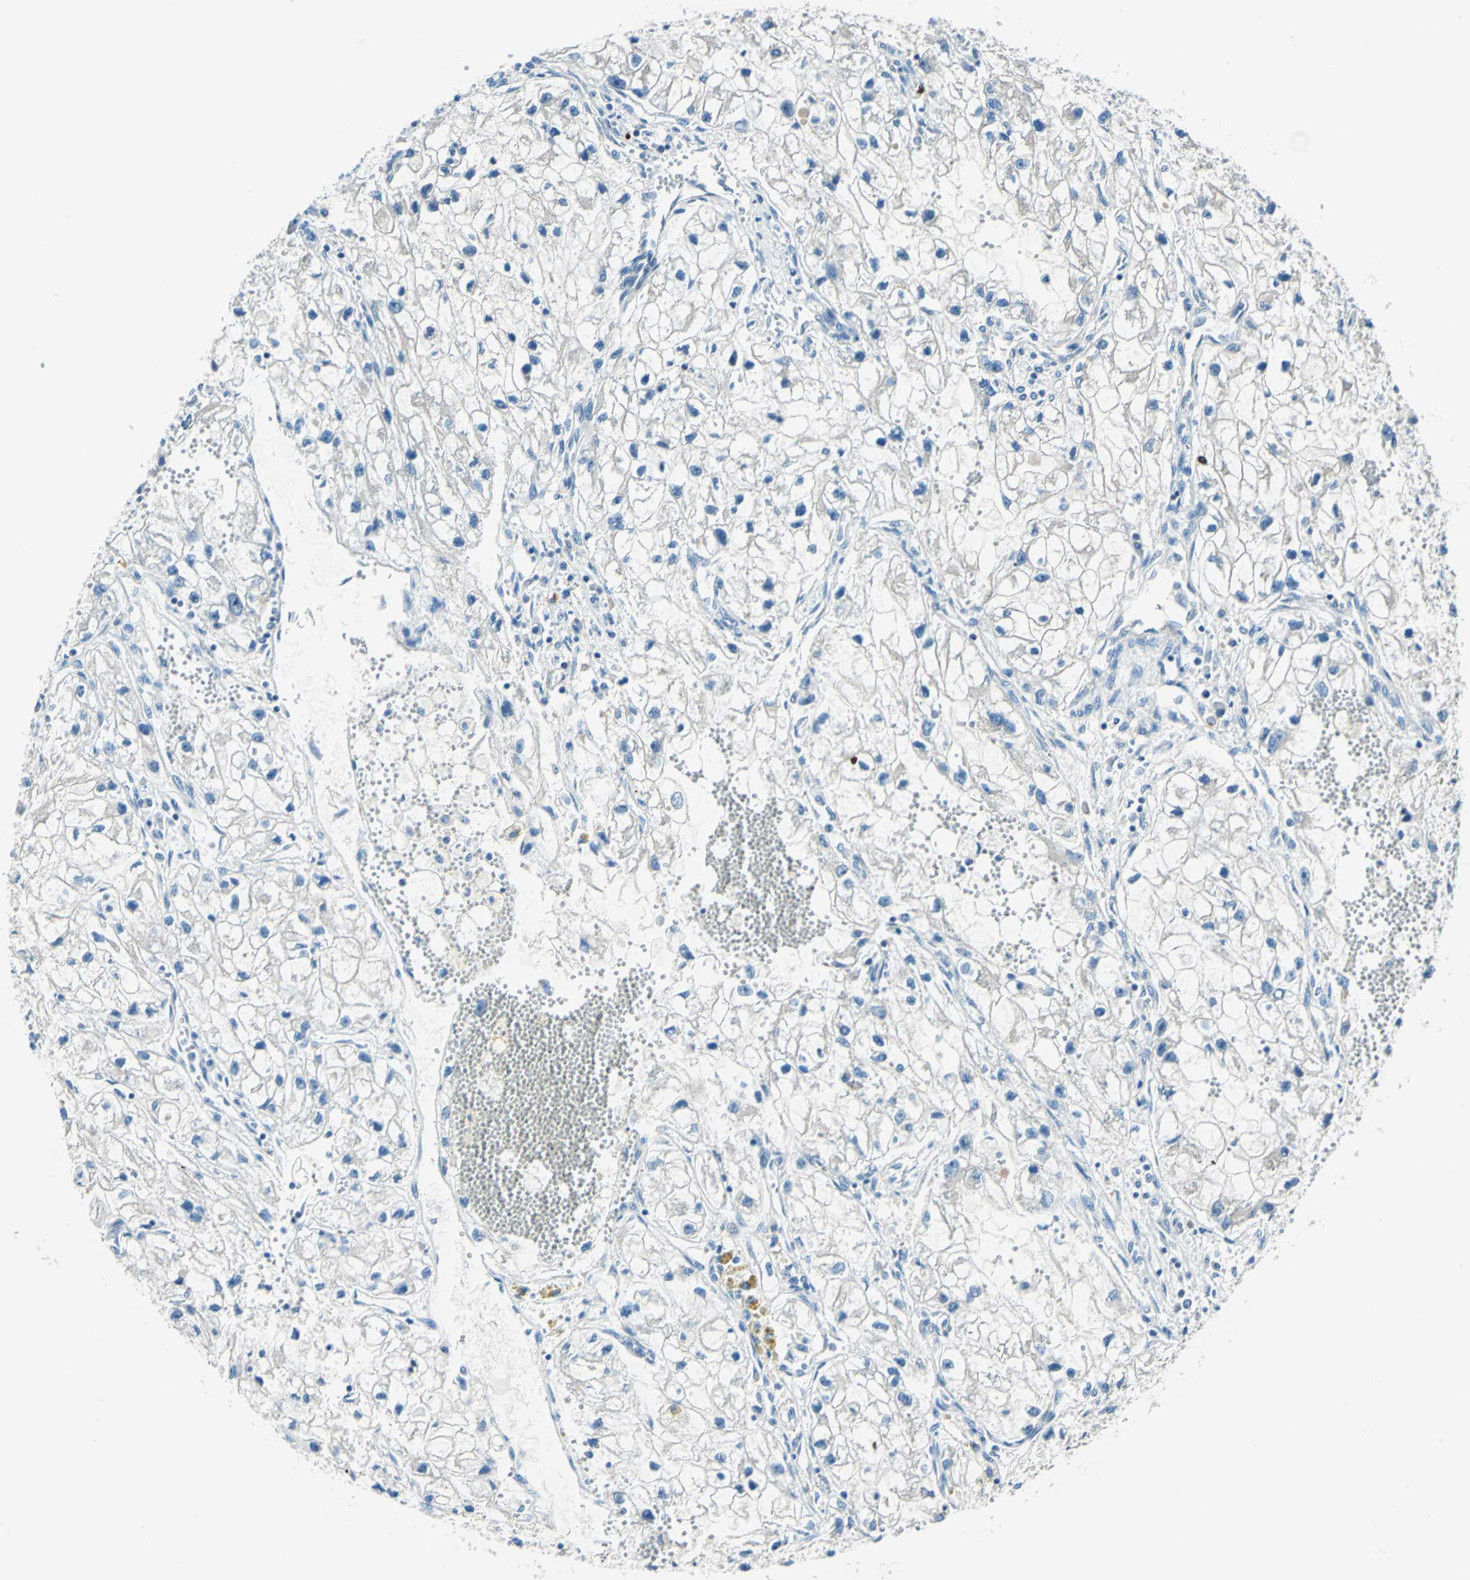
{"staining": {"intensity": "negative", "quantity": "none", "location": "none"}, "tissue": "renal cancer", "cell_type": "Tumor cells", "image_type": "cancer", "snomed": [{"axis": "morphology", "description": "Adenocarcinoma, NOS"}, {"axis": "topography", "description": "Kidney"}], "caption": "Renal adenocarcinoma stained for a protein using immunohistochemistry demonstrates no staining tumor cells.", "gene": "CPA3", "patient": {"sex": "female", "age": 70}}